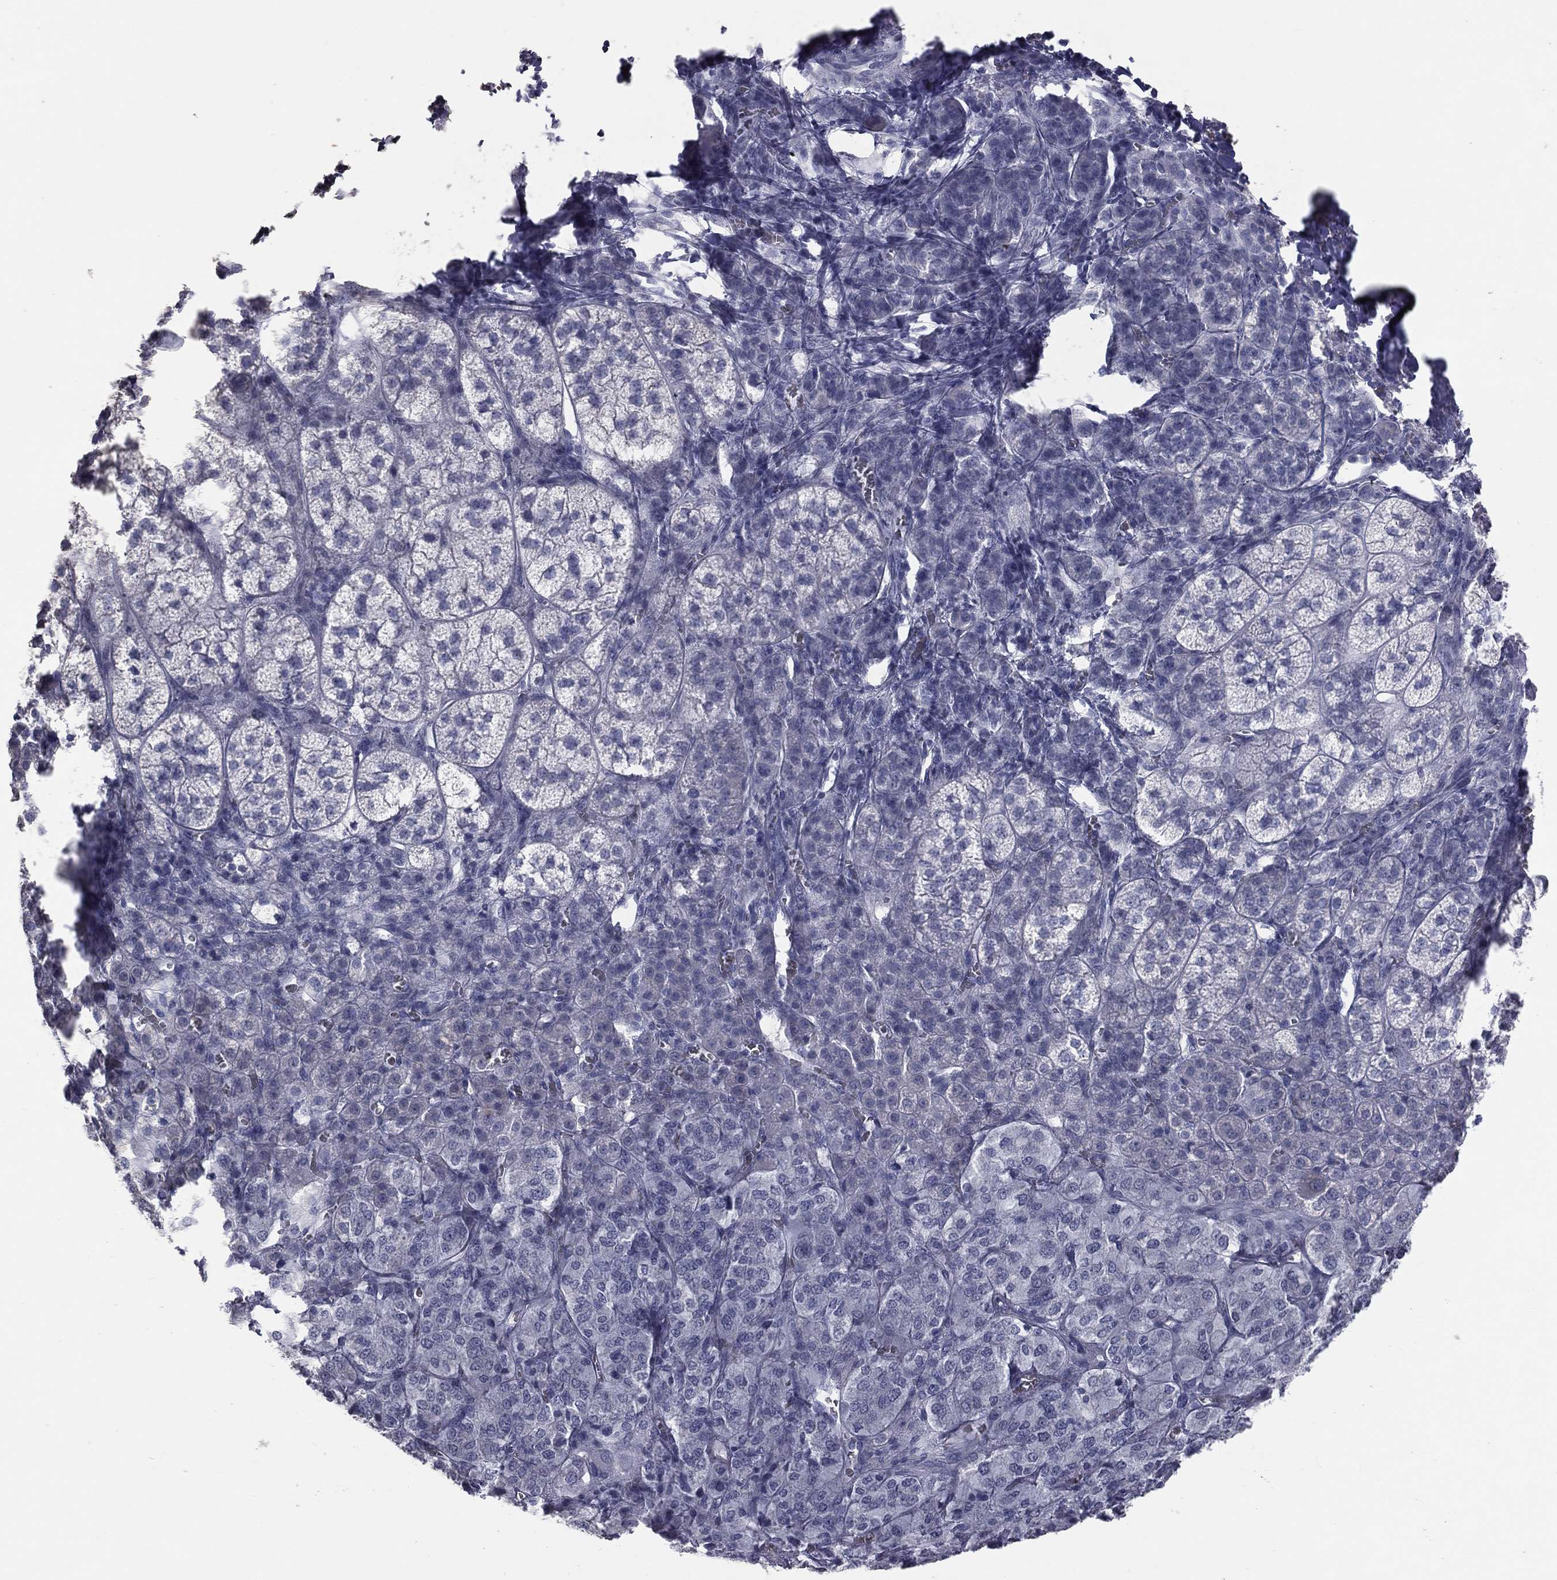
{"staining": {"intensity": "negative", "quantity": "none", "location": "none"}, "tissue": "adrenal gland", "cell_type": "Glandular cells", "image_type": "normal", "snomed": [{"axis": "morphology", "description": "Normal tissue, NOS"}, {"axis": "topography", "description": "Adrenal gland"}], "caption": "Glandular cells are negative for brown protein staining in unremarkable adrenal gland.", "gene": "ESX1", "patient": {"sex": "female", "age": 60}}